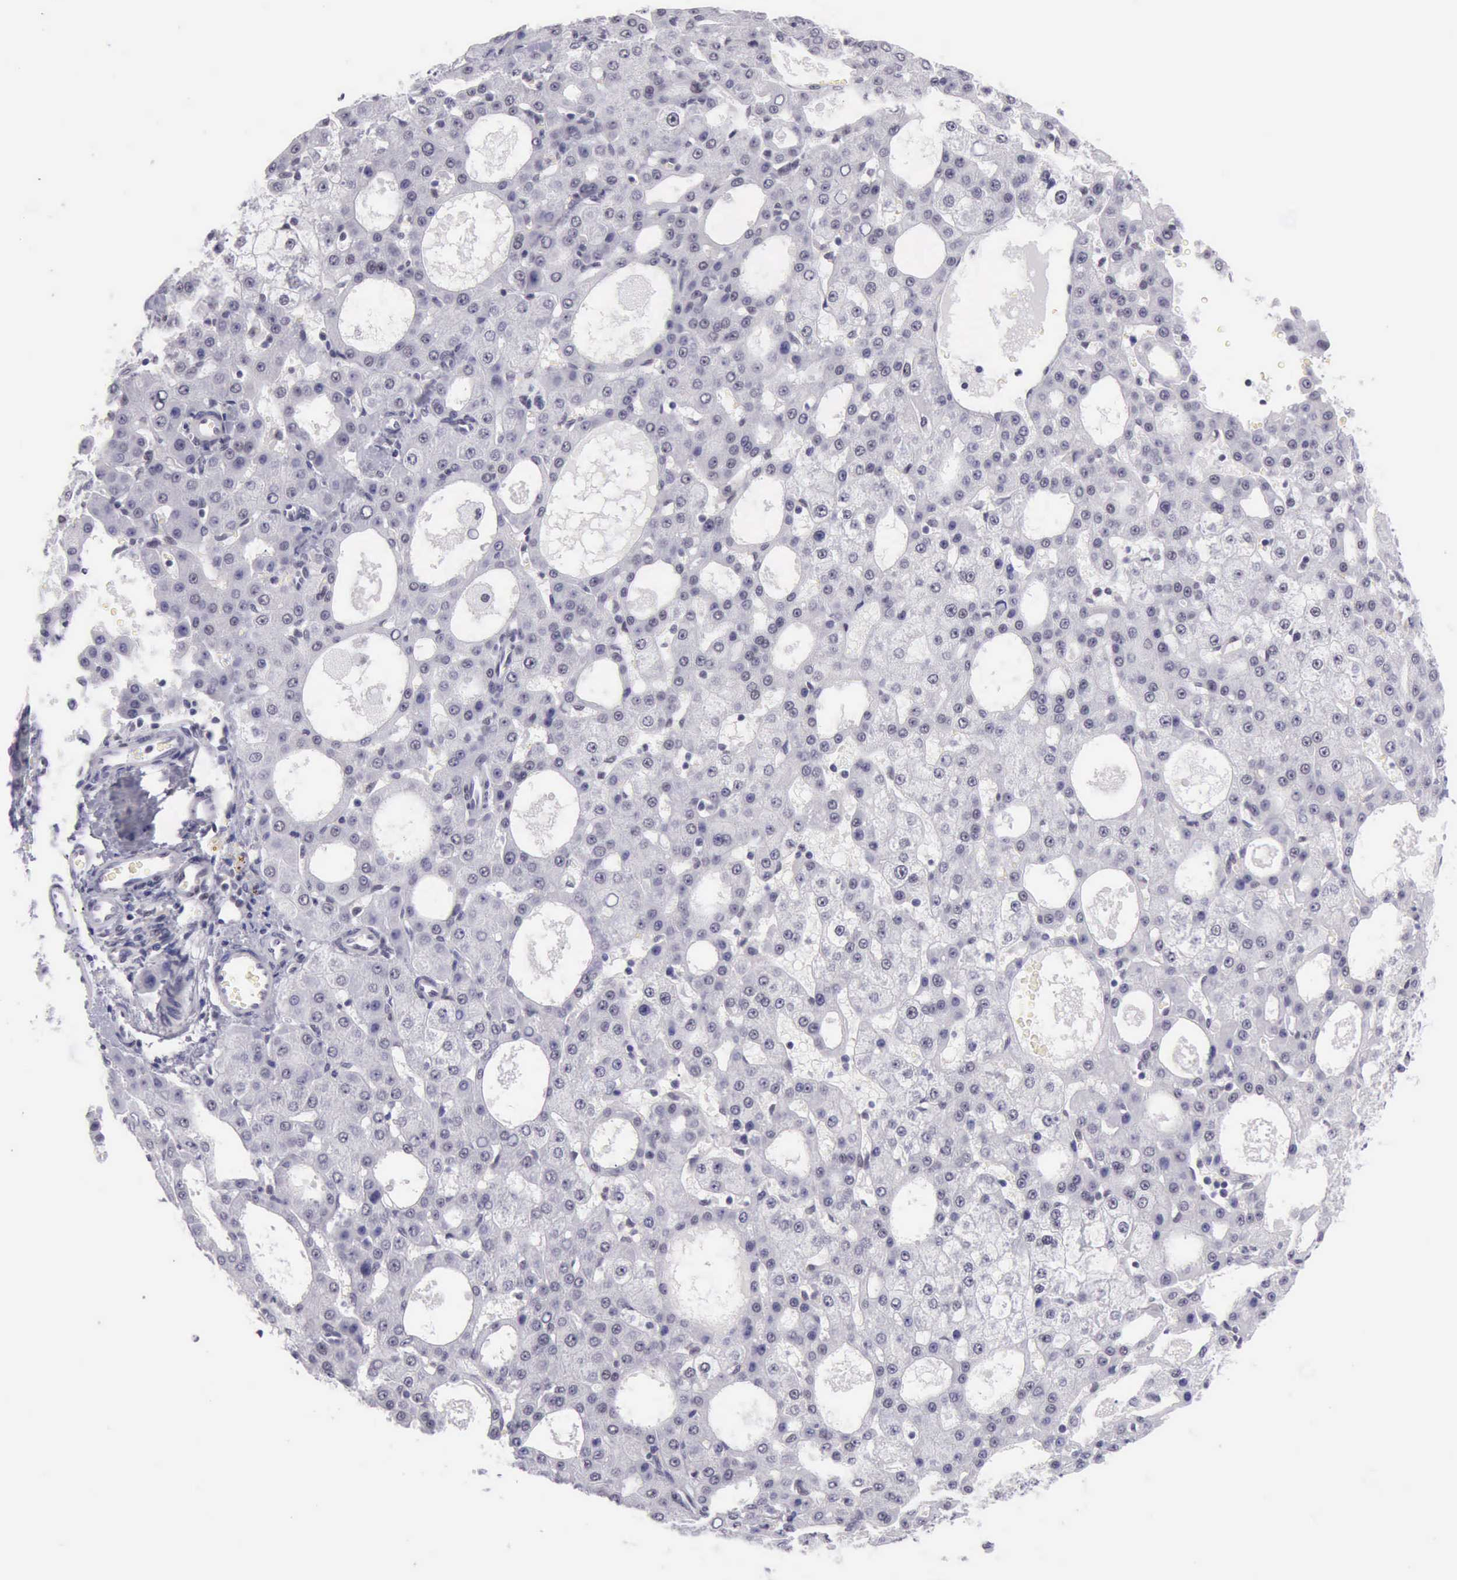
{"staining": {"intensity": "negative", "quantity": "none", "location": "none"}, "tissue": "liver cancer", "cell_type": "Tumor cells", "image_type": "cancer", "snomed": [{"axis": "morphology", "description": "Carcinoma, Hepatocellular, NOS"}, {"axis": "topography", "description": "Liver"}], "caption": "Tumor cells show no significant protein positivity in liver hepatocellular carcinoma.", "gene": "EP300", "patient": {"sex": "male", "age": 47}}